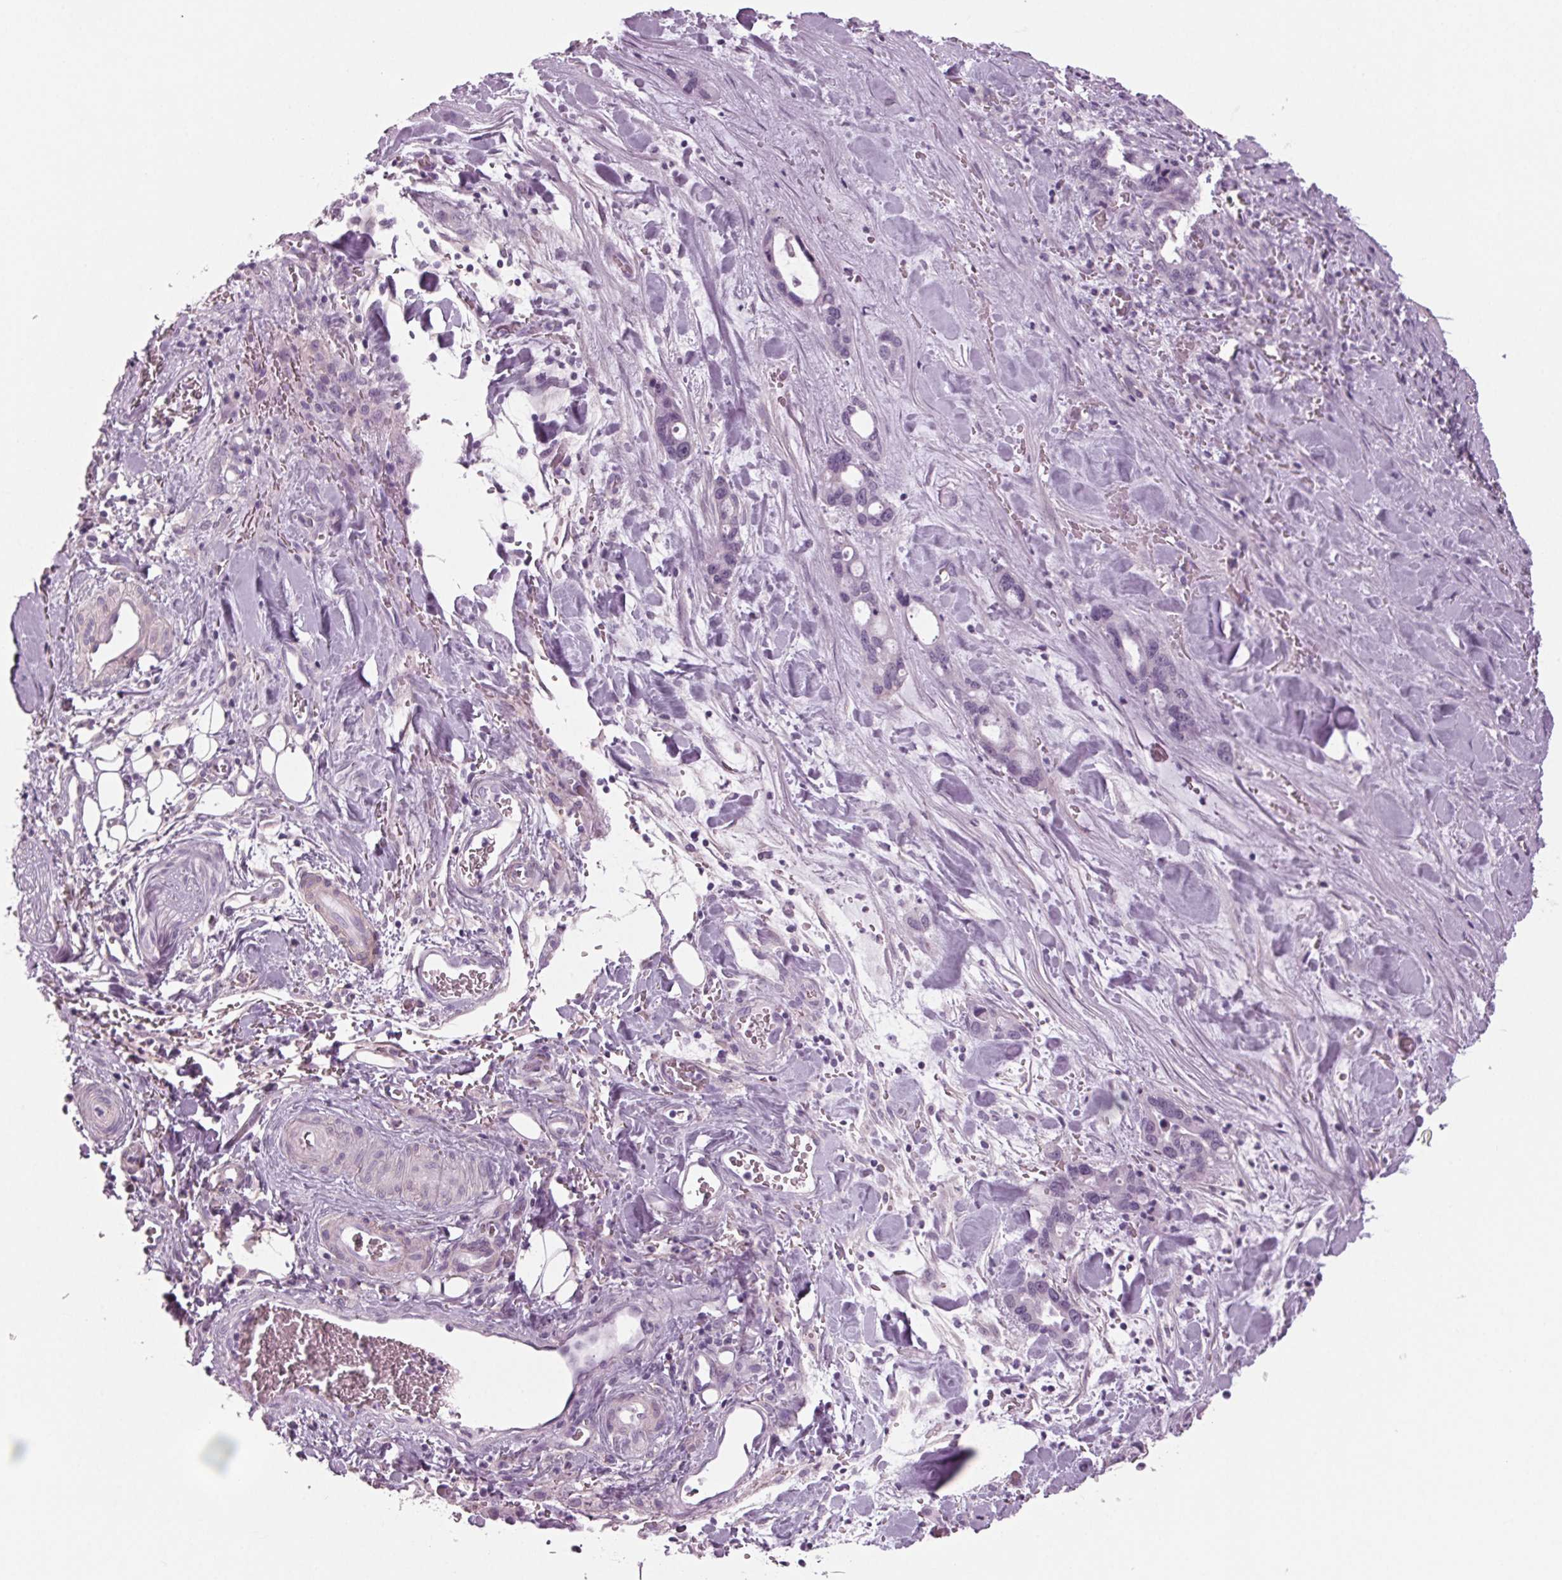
{"staining": {"intensity": "negative", "quantity": "none", "location": "none"}, "tissue": "stomach cancer", "cell_type": "Tumor cells", "image_type": "cancer", "snomed": [{"axis": "morphology", "description": "Normal tissue, NOS"}, {"axis": "morphology", "description": "Adenocarcinoma, NOS"}, {"axis": "topography", "description": "Esophagus"}, {"axis": "topography", "description": "Stomach, upper"}], "caption": "The IHC micrograph has no significant staining in tumor cells of stomach adenocarcinoma tissue.", "gene": "BHLHE22", "patient": {"sex": "male", "age": 74}}